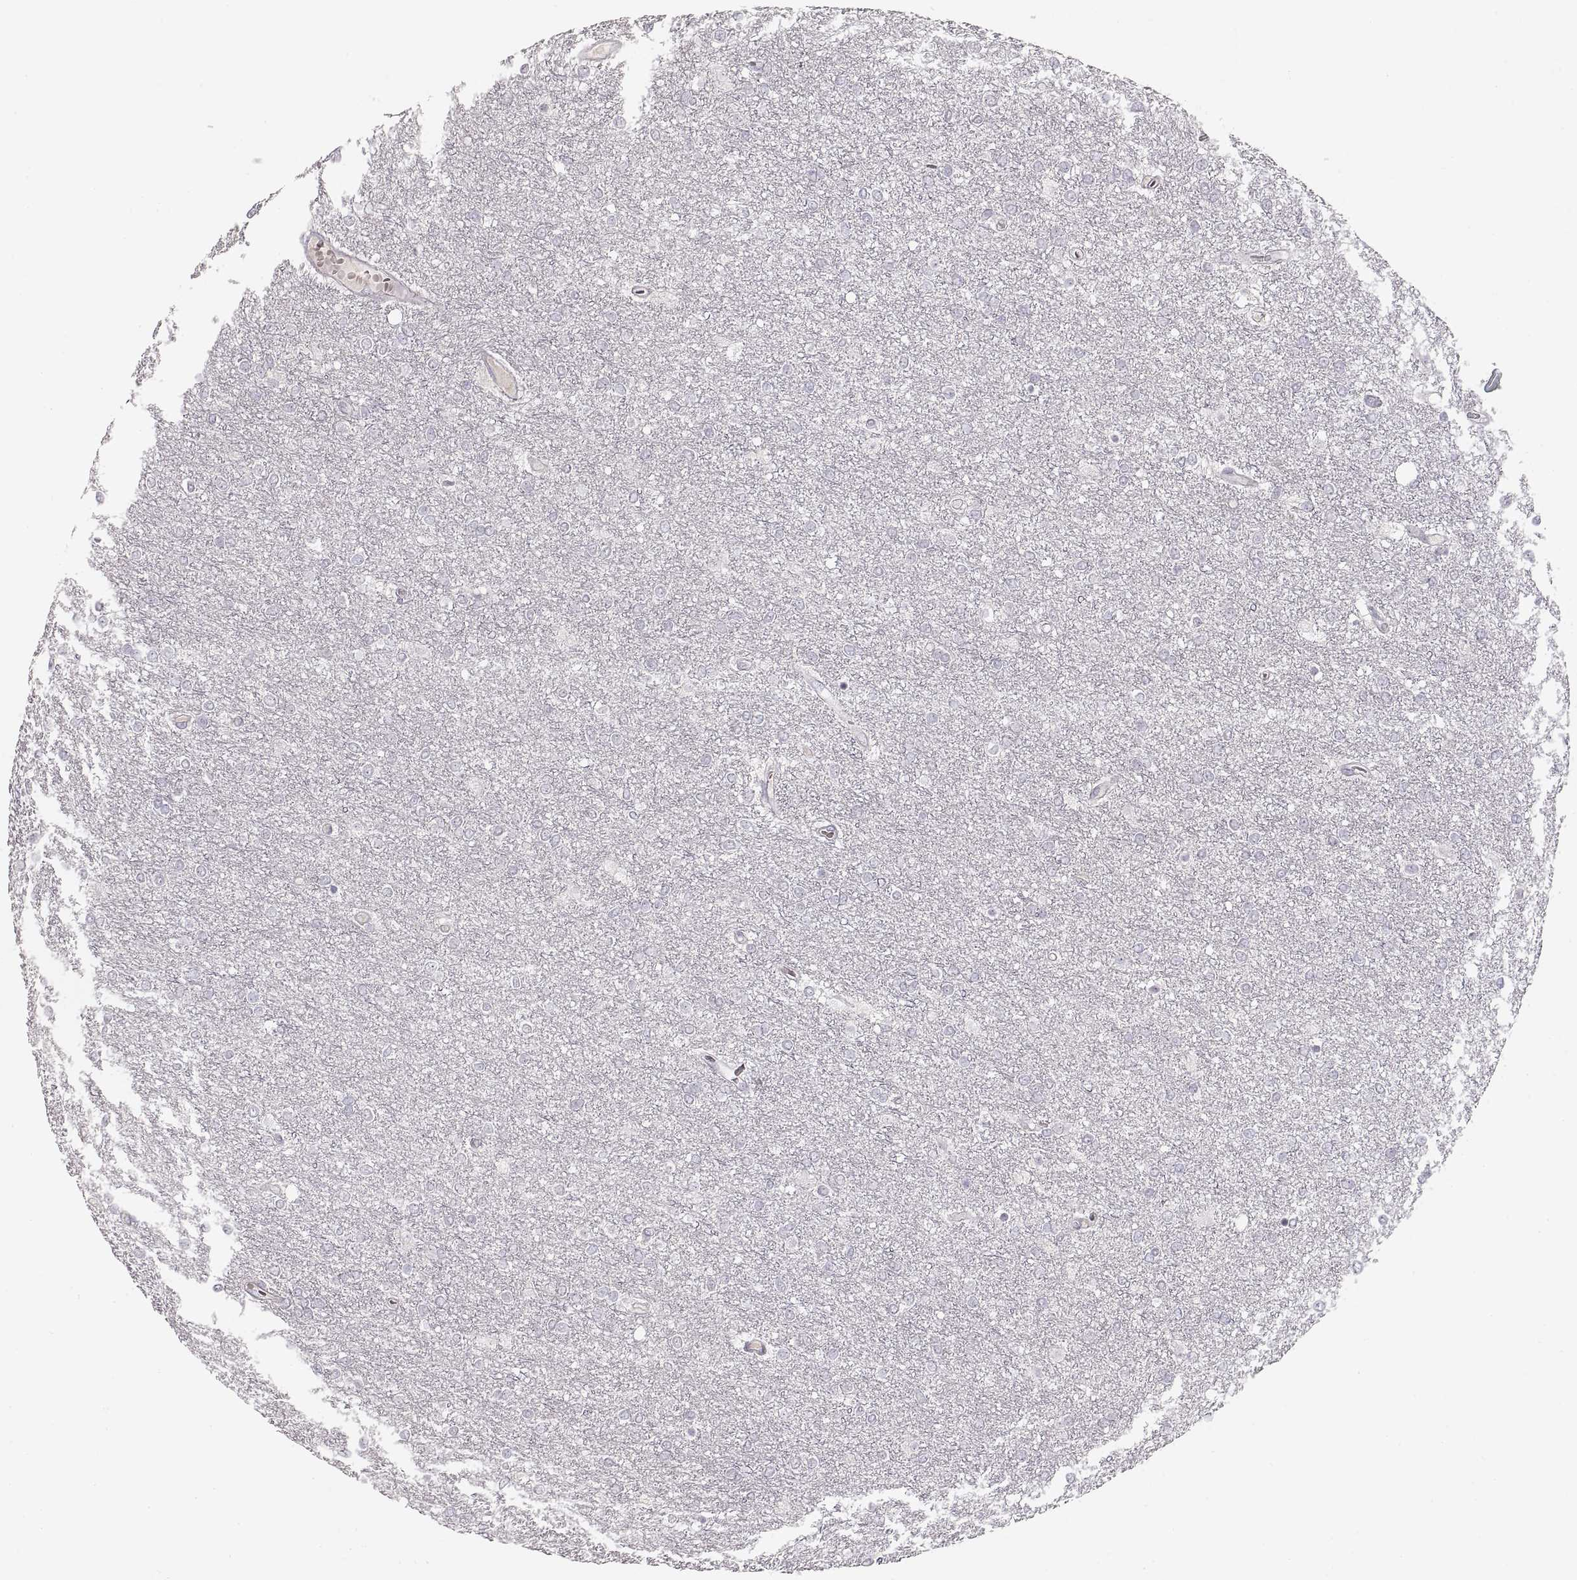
{"staining": {"intensity": "negative", "quantity": "none", "location": "none"}, "tissue": "glioma", "cell_type": "Tumor cells", "image_type": "cancer", "snomed": [{"axis": "morphology", "description": "Glioma, malignant, High grade"}, {"axis": "topography", "description": "Brain"}], "caption": "Tumor cells are negative for protein expression in human malignant high-grade glioma.", "gene": "PCSK2", "patient": {"sex": "female", "age": 61}}